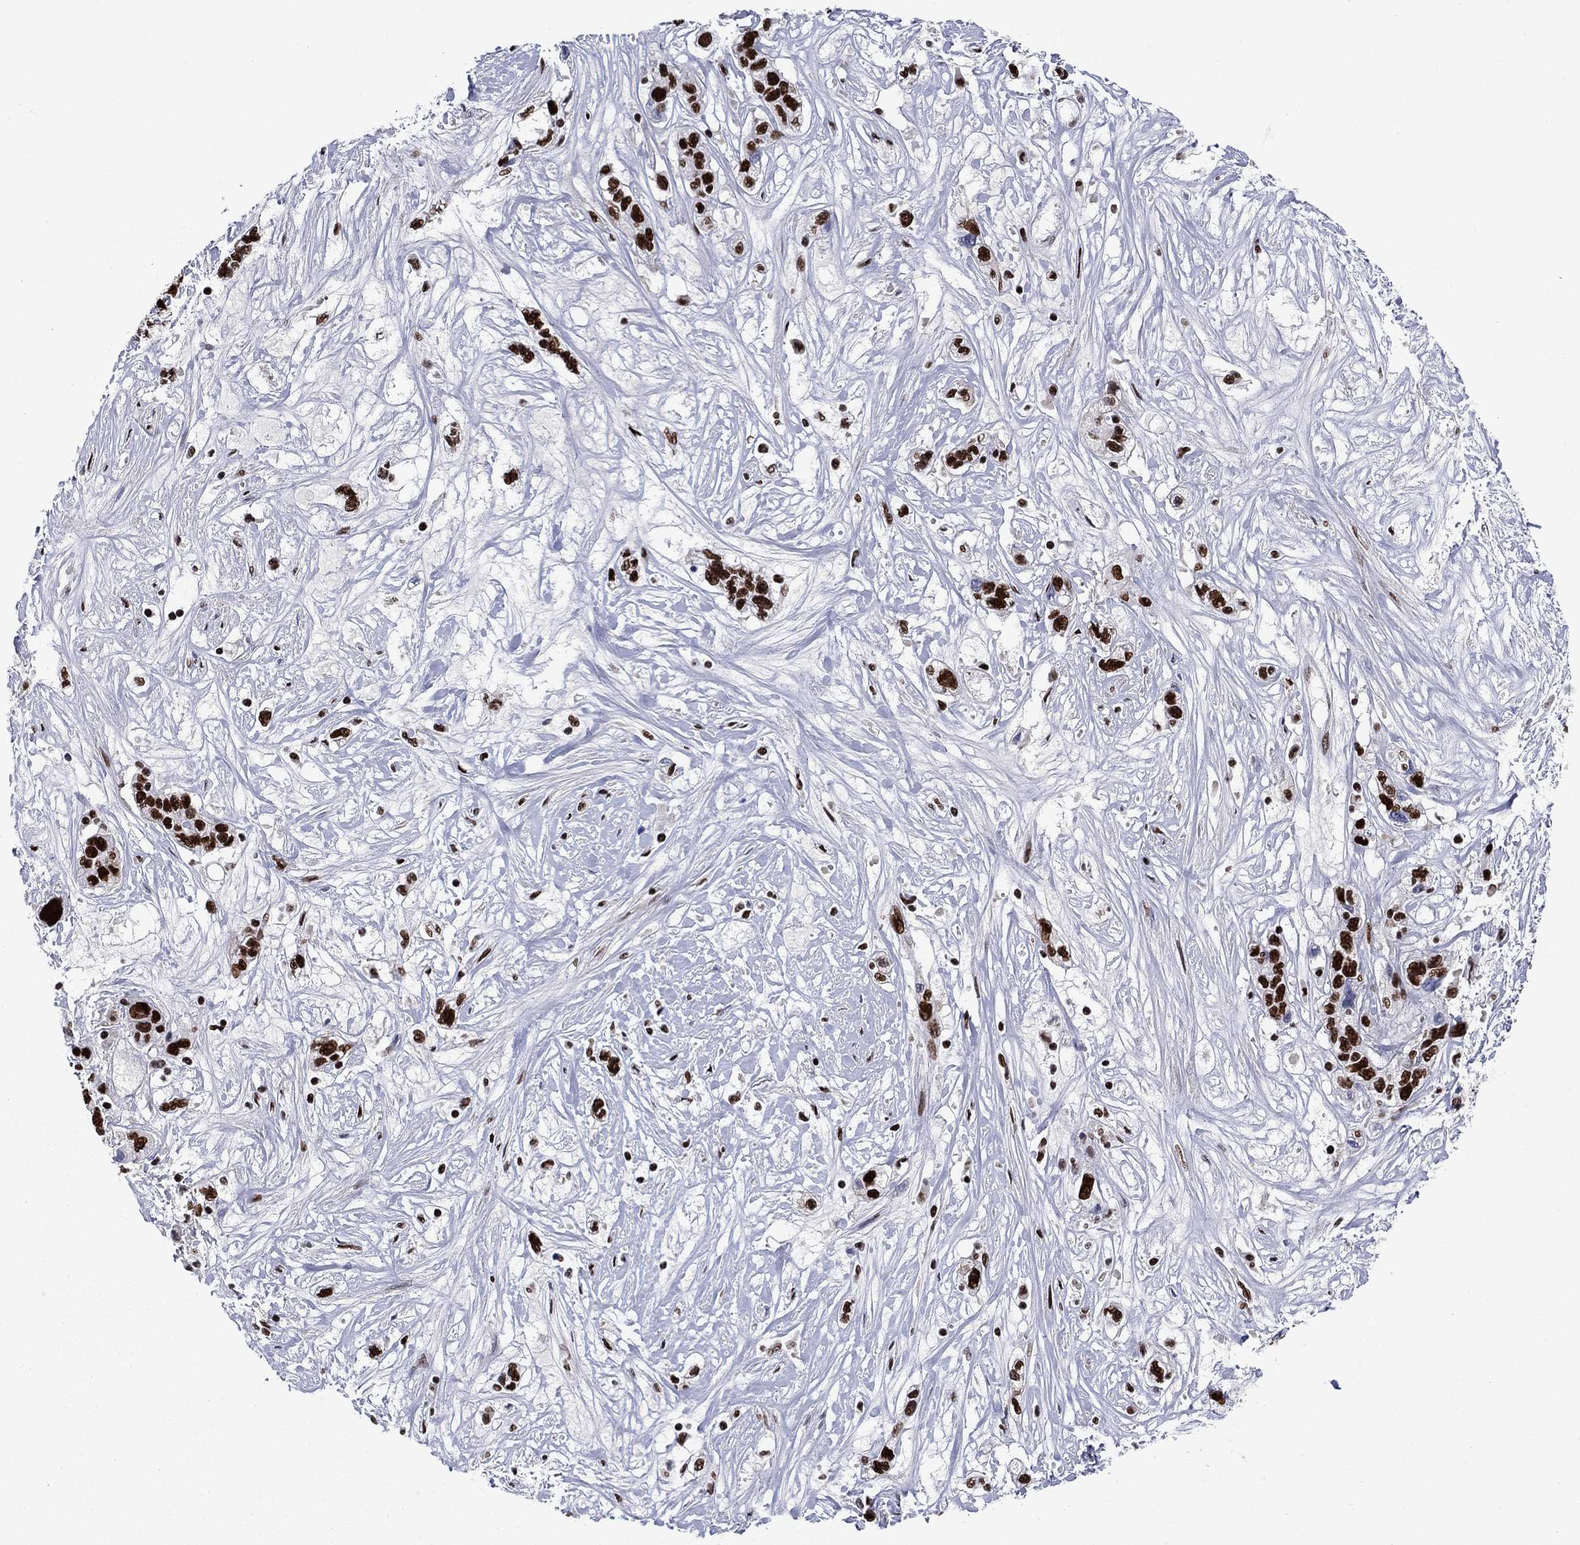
{"staining": {"intensity": "strong", "quantity": "25%-75%", "location": "nuclear"}, "tissue": "liver cancer", "cell_type": "Tumor cells", "image_type": "cancer", "snomed": [{"axis": "morphology", "description": "Adenocarcinoma, NOS"}, {"axis": "morphology", "description": "Cholangiocarcinoma"}, {"axis": "topography", "description": "Liver"}], "caption": "Liver cancer (adenocarcinoma) stained with DAB IHC demonstrates high levels of strong nuclear staining in approximately 25%-75% of tumor cells.", "gene": "RPRD1B", "patient": {"sex": "male", "age": 64}}